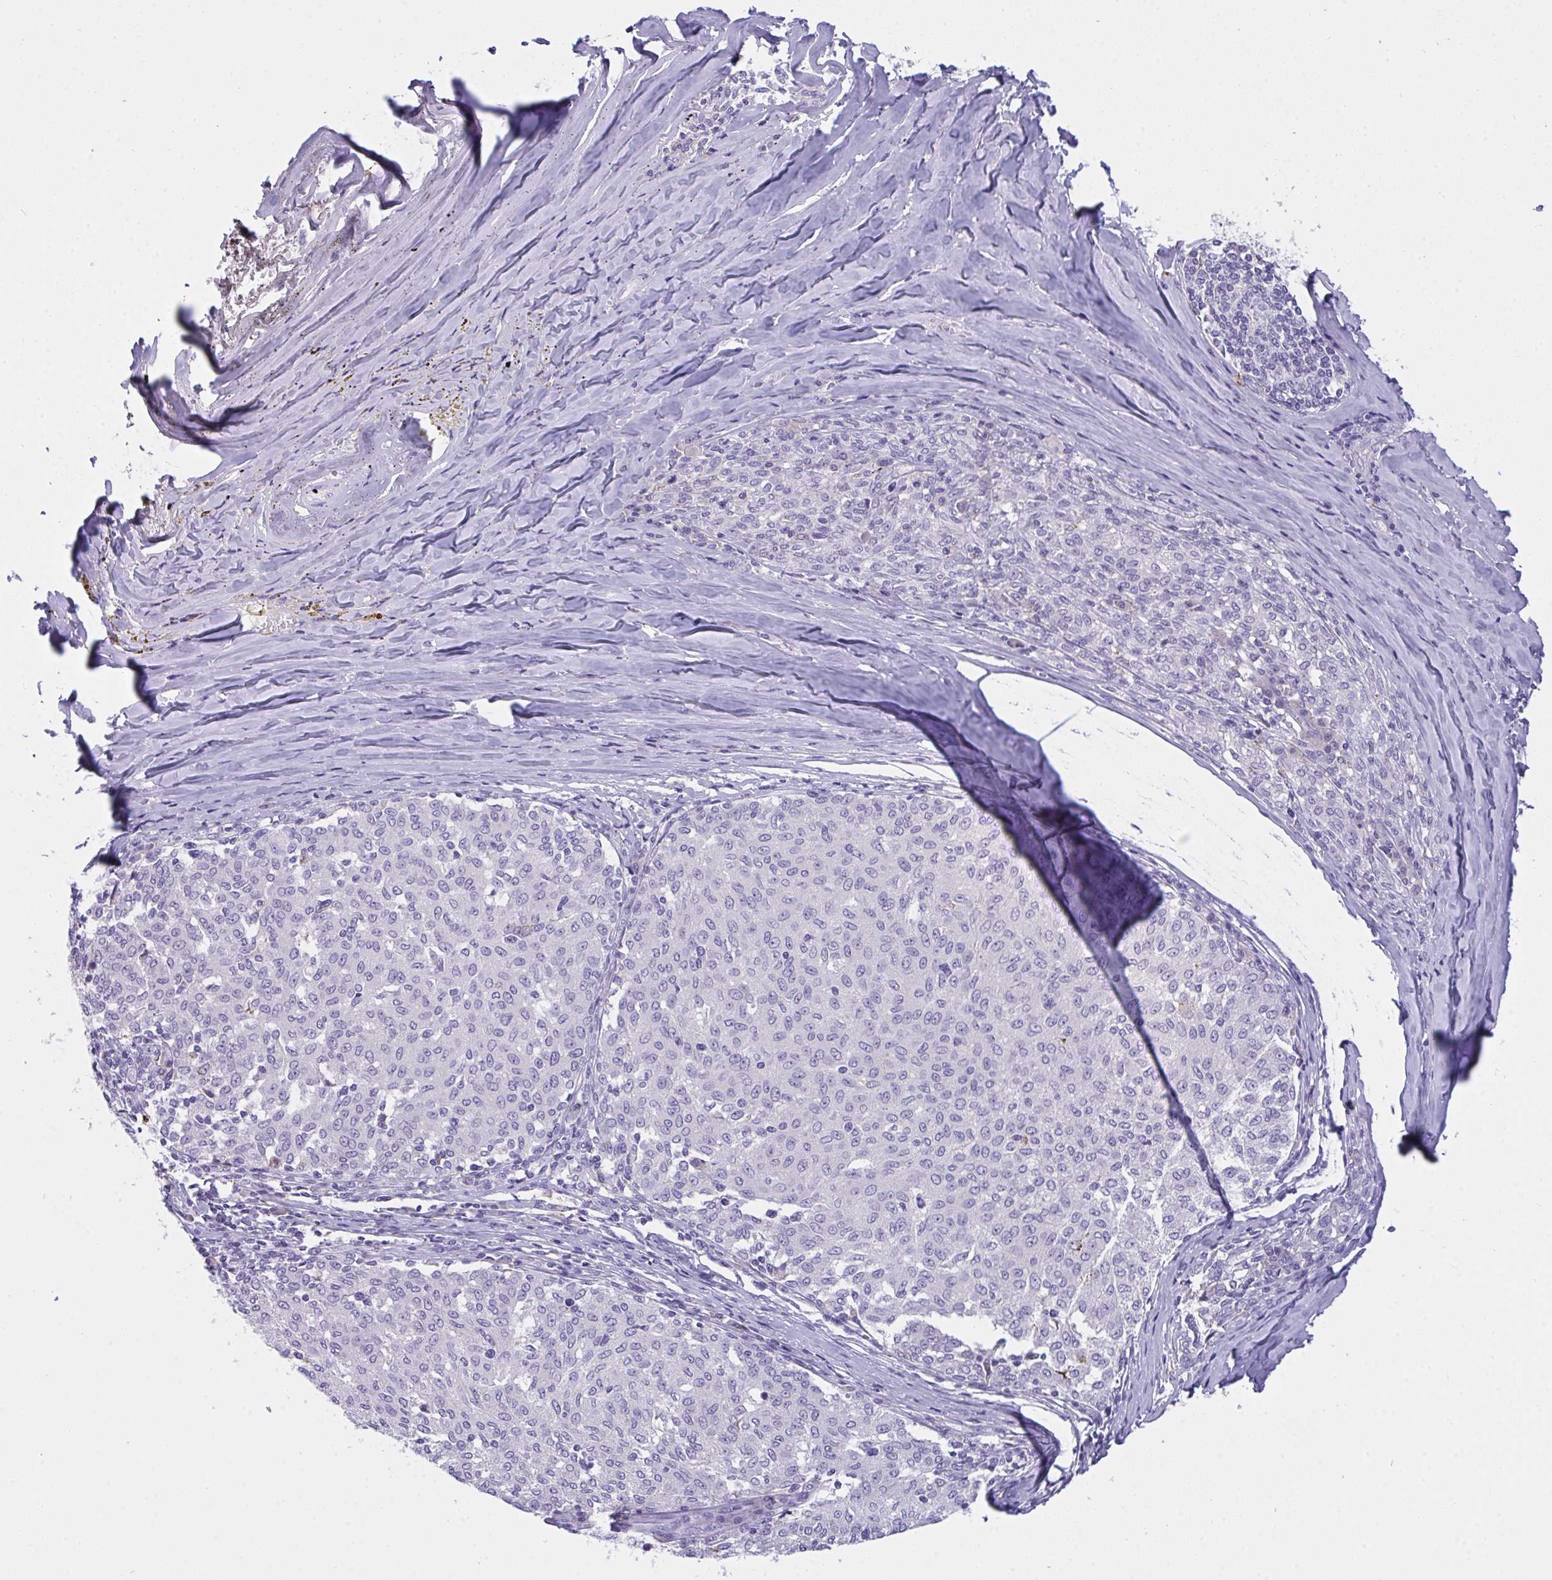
{"staining": {"intensity": "negative", "quantity": "none", "location": "none"}, "tissue": "melanoma", "cell_type": "Tumor cells", "image_type": "cancer", "snomed": [{"axis": "morphology", "description": "Malignant melanoma, NOS"}, {"axis": "topography", "description": "Skin"}], "caption": "This is an IHC image of human melanoma. There is no expression in tumor cells.", "gene": "SEMA6B", "patient": {"sex": "female", "age": 72}}